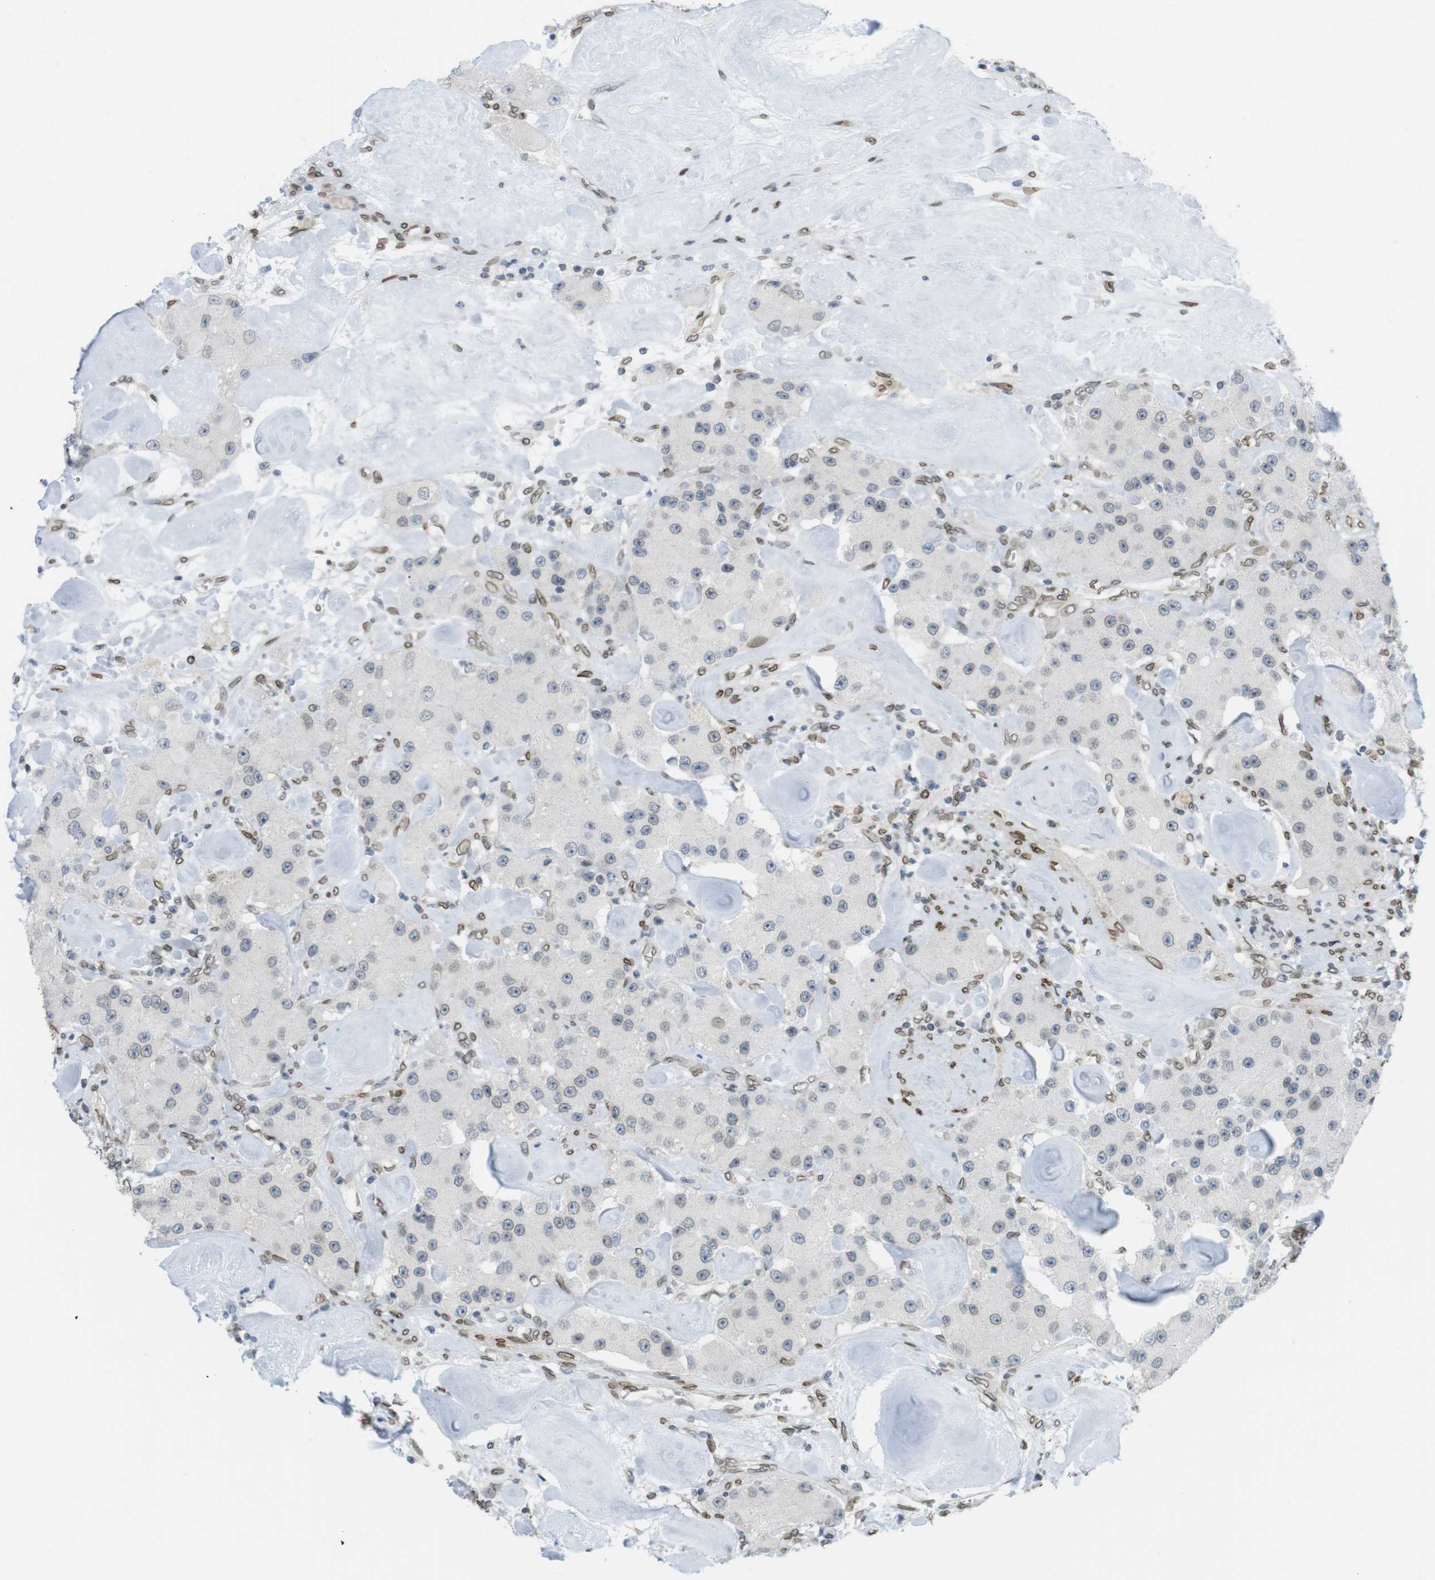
{"staining": {"intensity": "negative", "quantity": "none", "location": "none"}, "tissue": "carcinoid", "cell_type": "Tumor cells", "image_type": "cancer", "snomed": [{"axis": "morphology", "description": "Carcinoid, malignant, NOS"}, {"axis": "topography", "description": "Pancreas"}], "caption": "High power microscopy image of an immunohistochemistry photomicrograph of carcinoid, revealing no significant staining in tumor cells.", "gene": "ARL6IP6", "patient": {"sex": "male", "age": 41}}